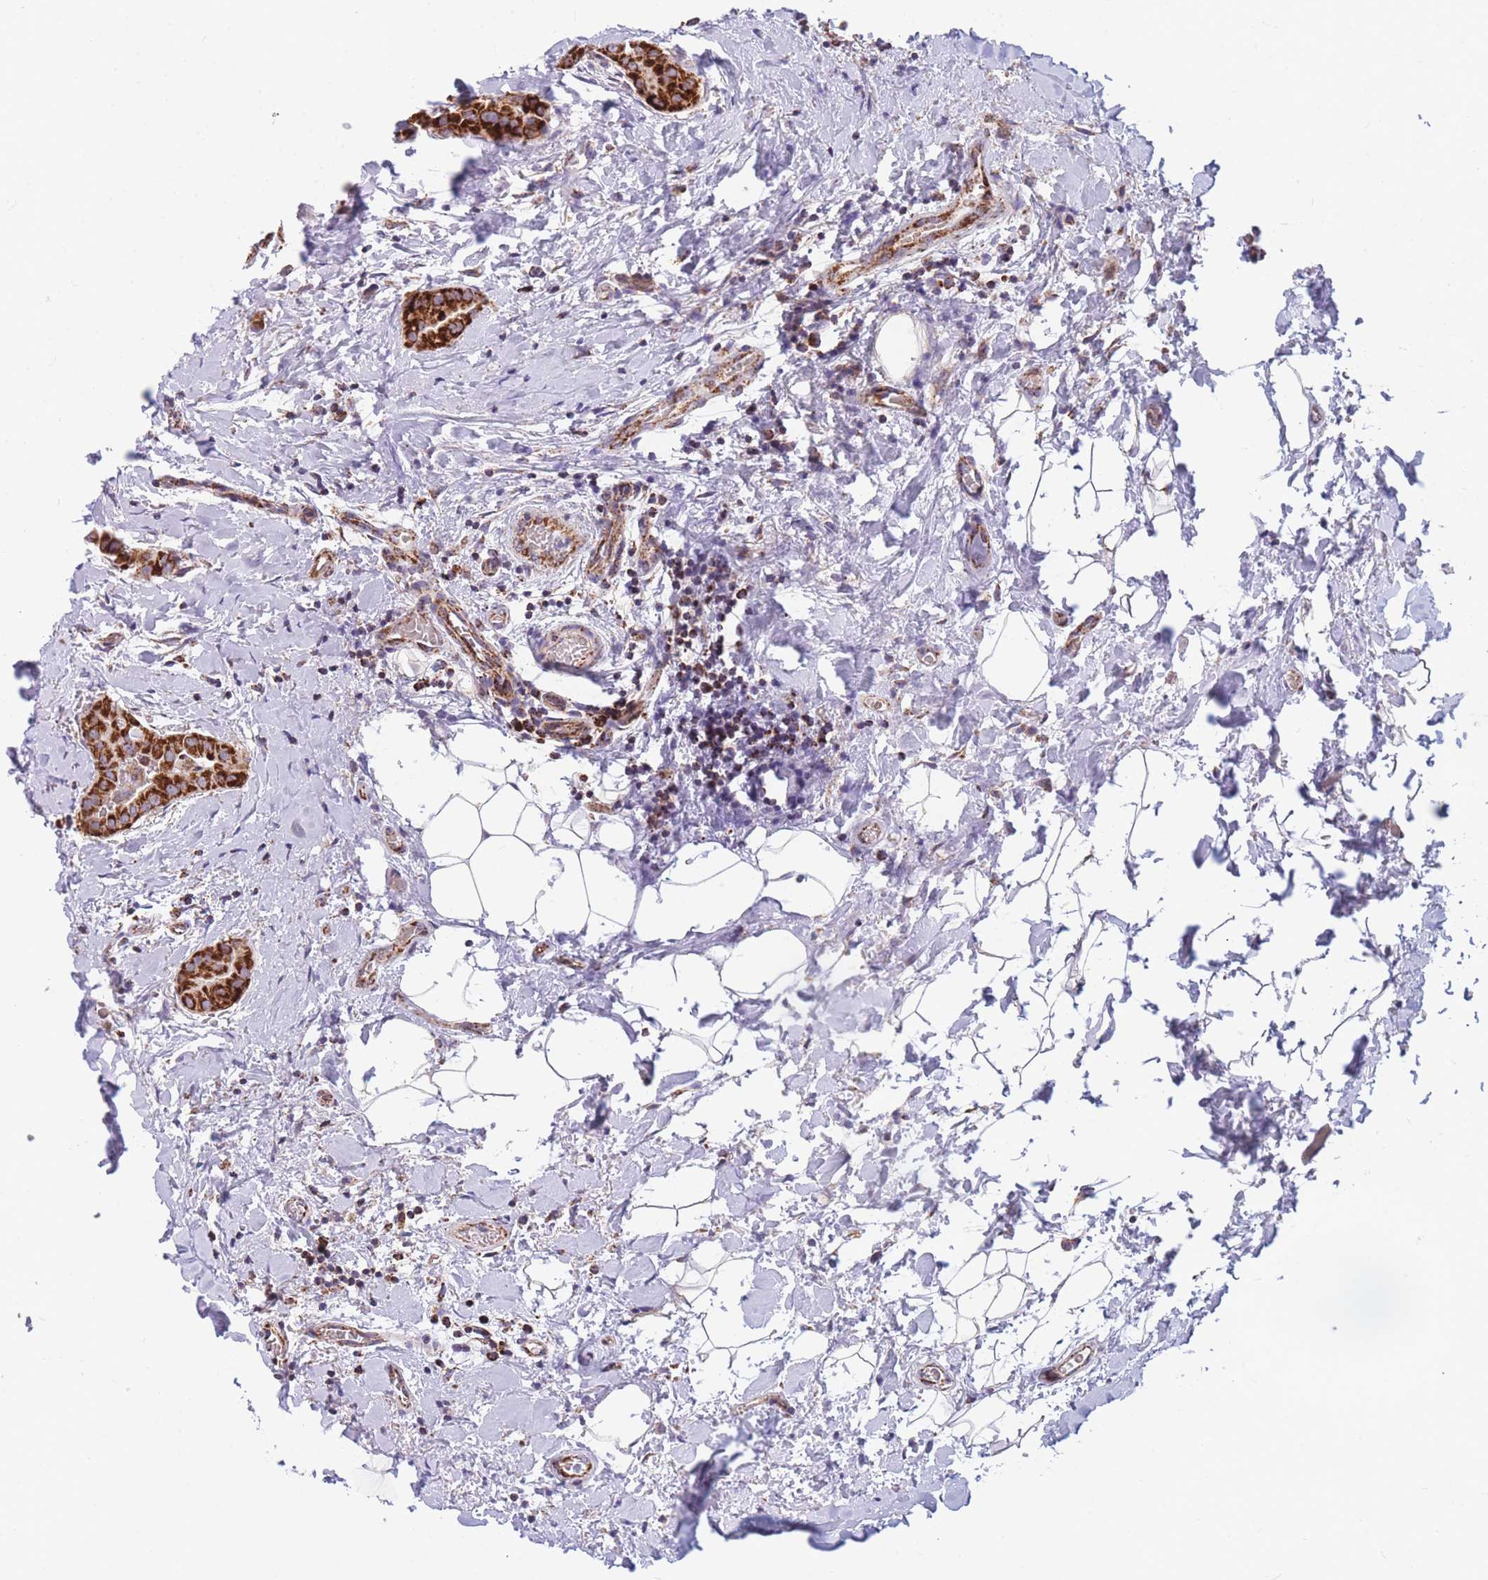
{"staining": {"intensity": "strong", "quantity": ">75%", "location": "cytoplasmic/membranous"}, "tissue": "thyroid cancer", "cell_type": "Tumor cells", "image_type": "cancer", "snomed": [{"axis": "morphology", "description": "Papillary adenocarcinoma, NOS"}, {"axis": "topography", "description": "Thyroid gland"}], "caption": "This is a photomicrograph of immunohistochemistry (IHC) staining of thyroid papillary adenocarcinoma, which shows strong positivity in the cytoplasmic/membranous of tumor cells.", "gene": "DDX49", "patient": {"sex": "male", "age": 33}}